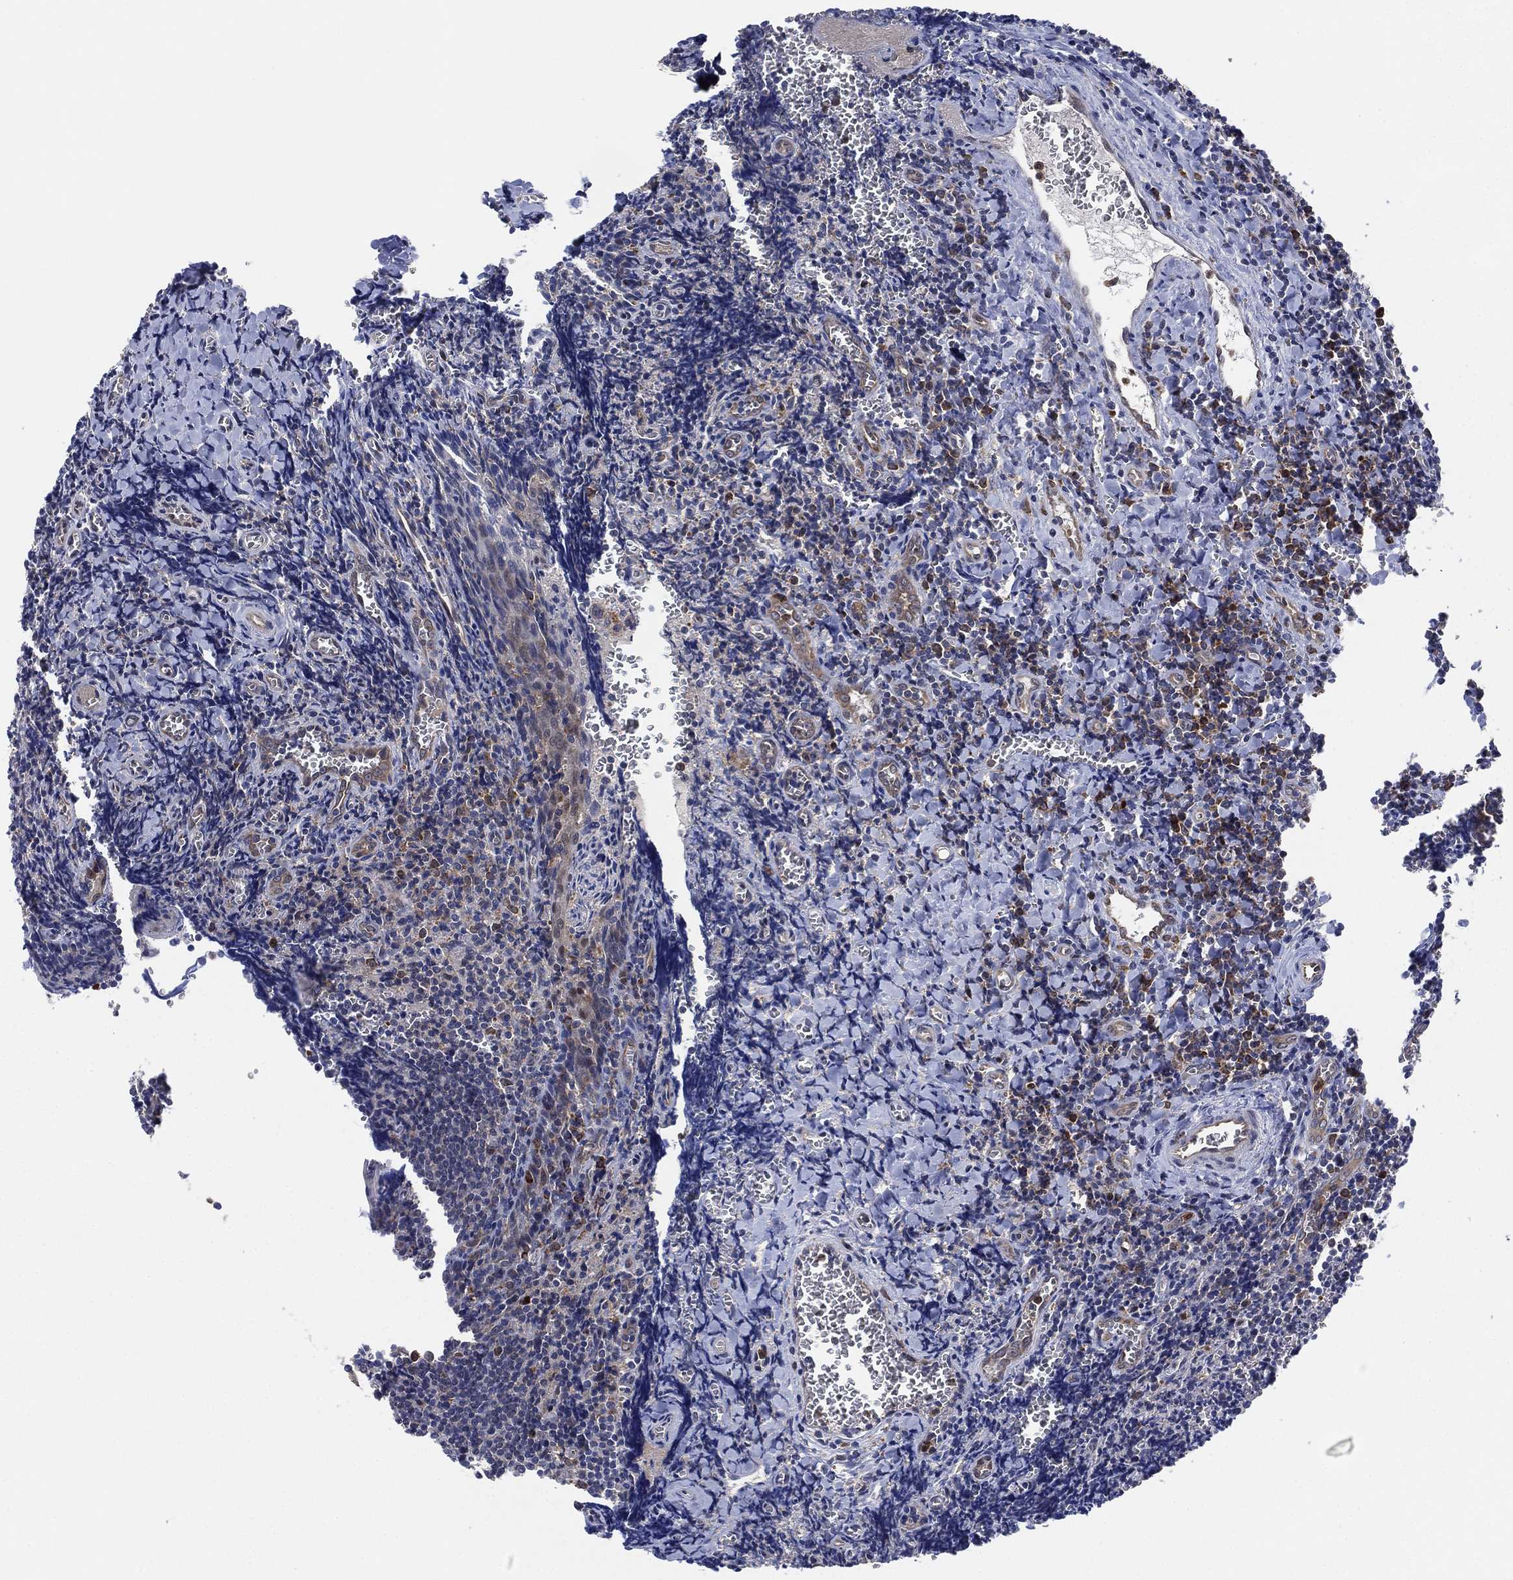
{"staining": {"intensity": "strong", "quantity": "<25%", "location": "cytoplasmic/membranous"}, "tissue": "tonsil", "cell_type": "Germinal center cells", "image_type": "normal", "snomed": [{"axis": "morphology", "description": "Normal tissue, NOS"}, {"axis": "morphology", "description": "Inflammation, NOS"}, {"axis": "topography", "description": "Tonsil"}], "caption": "Protein staining reveals strong cytoplasmic/membranous staining in approximately <25% of germinal center cells in benign tonsil. (IHC, brightfield microscopy, high magnification).", "gene": "FES", "patient": {"sex": "female", "age": 31}}